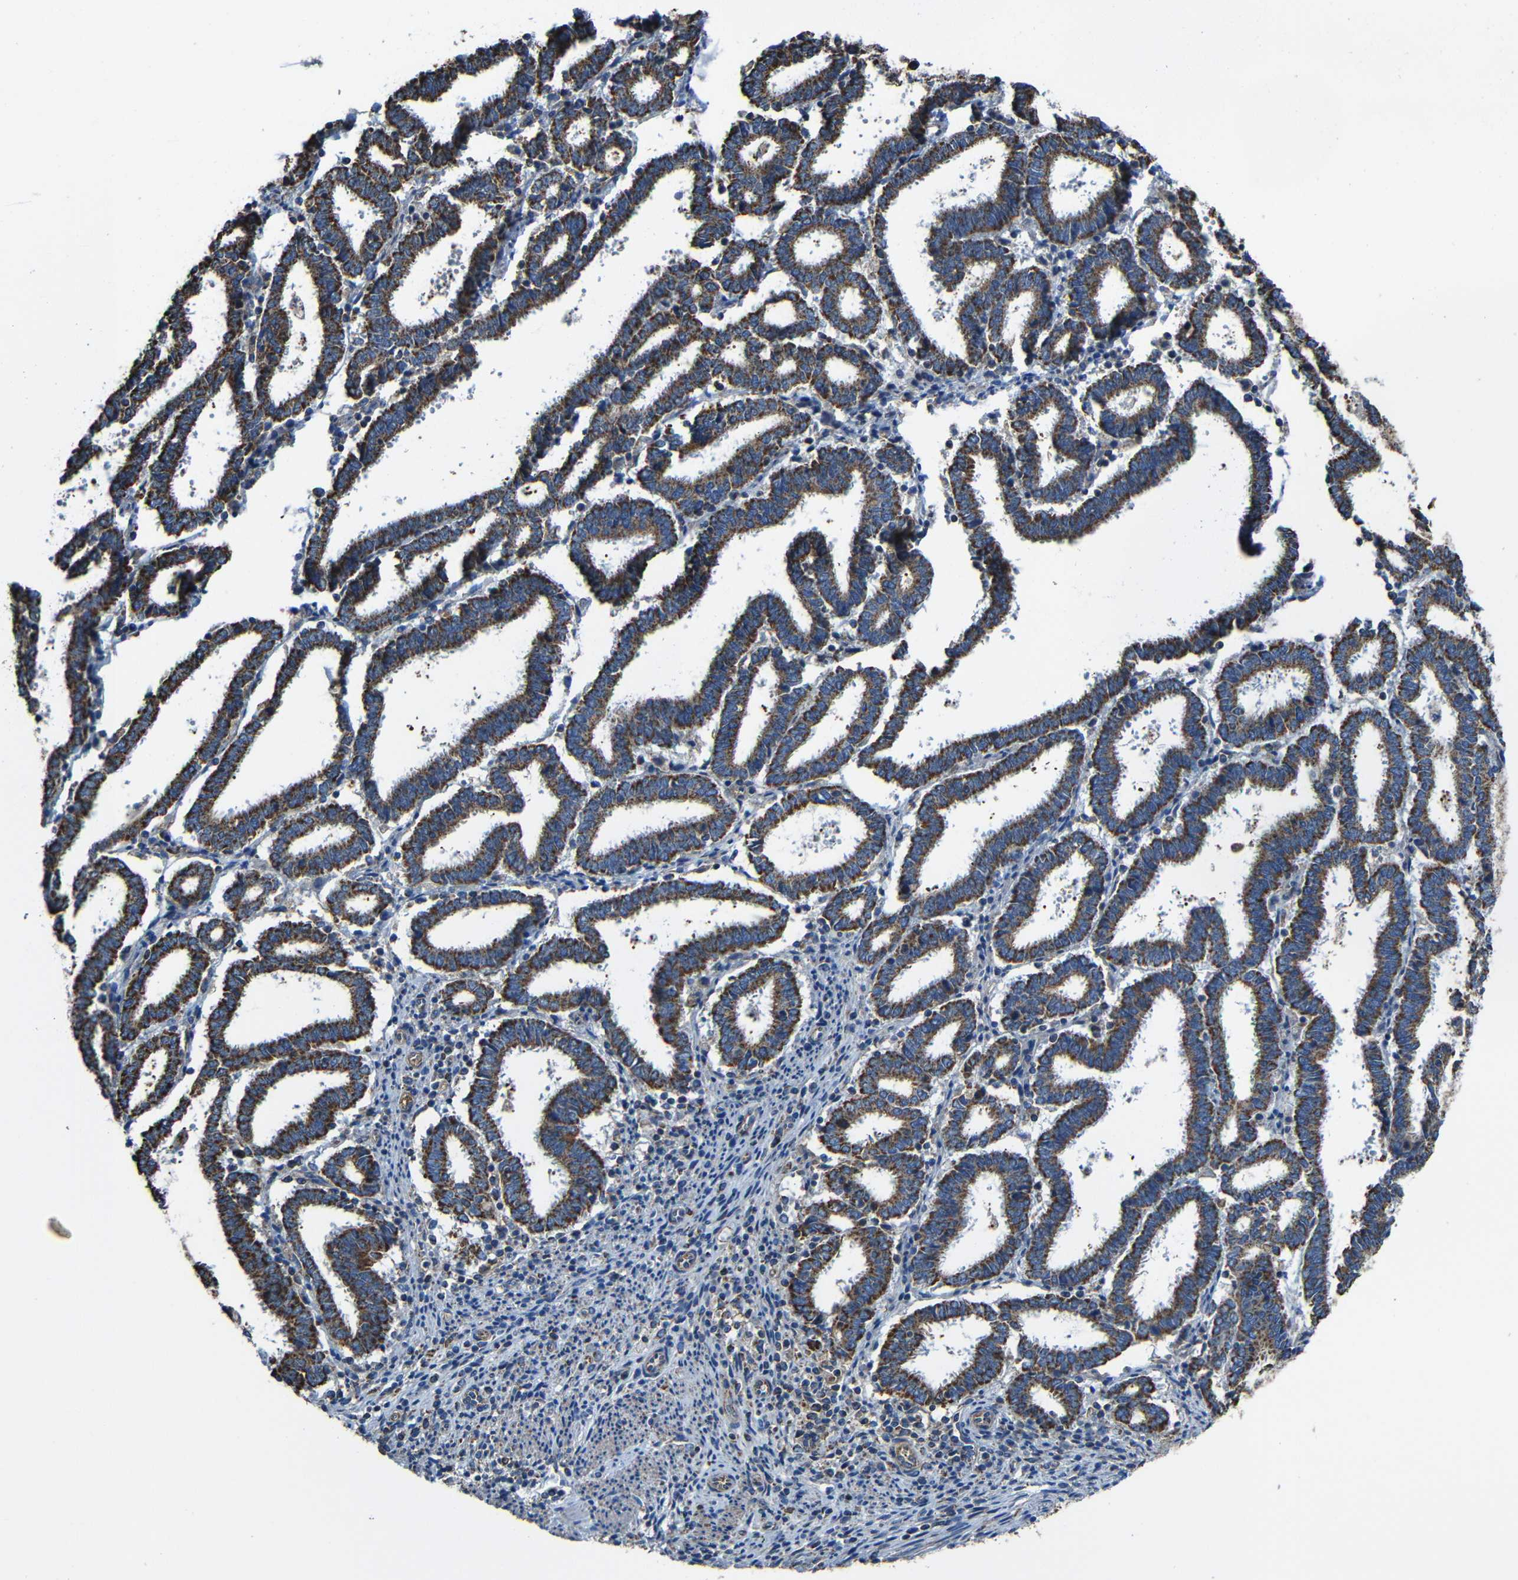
{"staining": {"intensity": "strong", "quantity": ">75%", "location": "cytoplasmic/membranous"}, "tissue": "endometrial cancer", "cell_type": "Tumor cells", "image_type": "cancer", "snomed": [{"axis": "morphology", "description": "Adenocarcinoma, NOS"}, {"axis": "topography", "description": "Uterus"}], "caption": "Protein expression analysis of endometrial cancer exhibits strong cytoplasmic/membranous positivity in approximately >75% of tumor cells.", "gene": "INTS6L", "patient": {"sex": "female", "age": 83}}